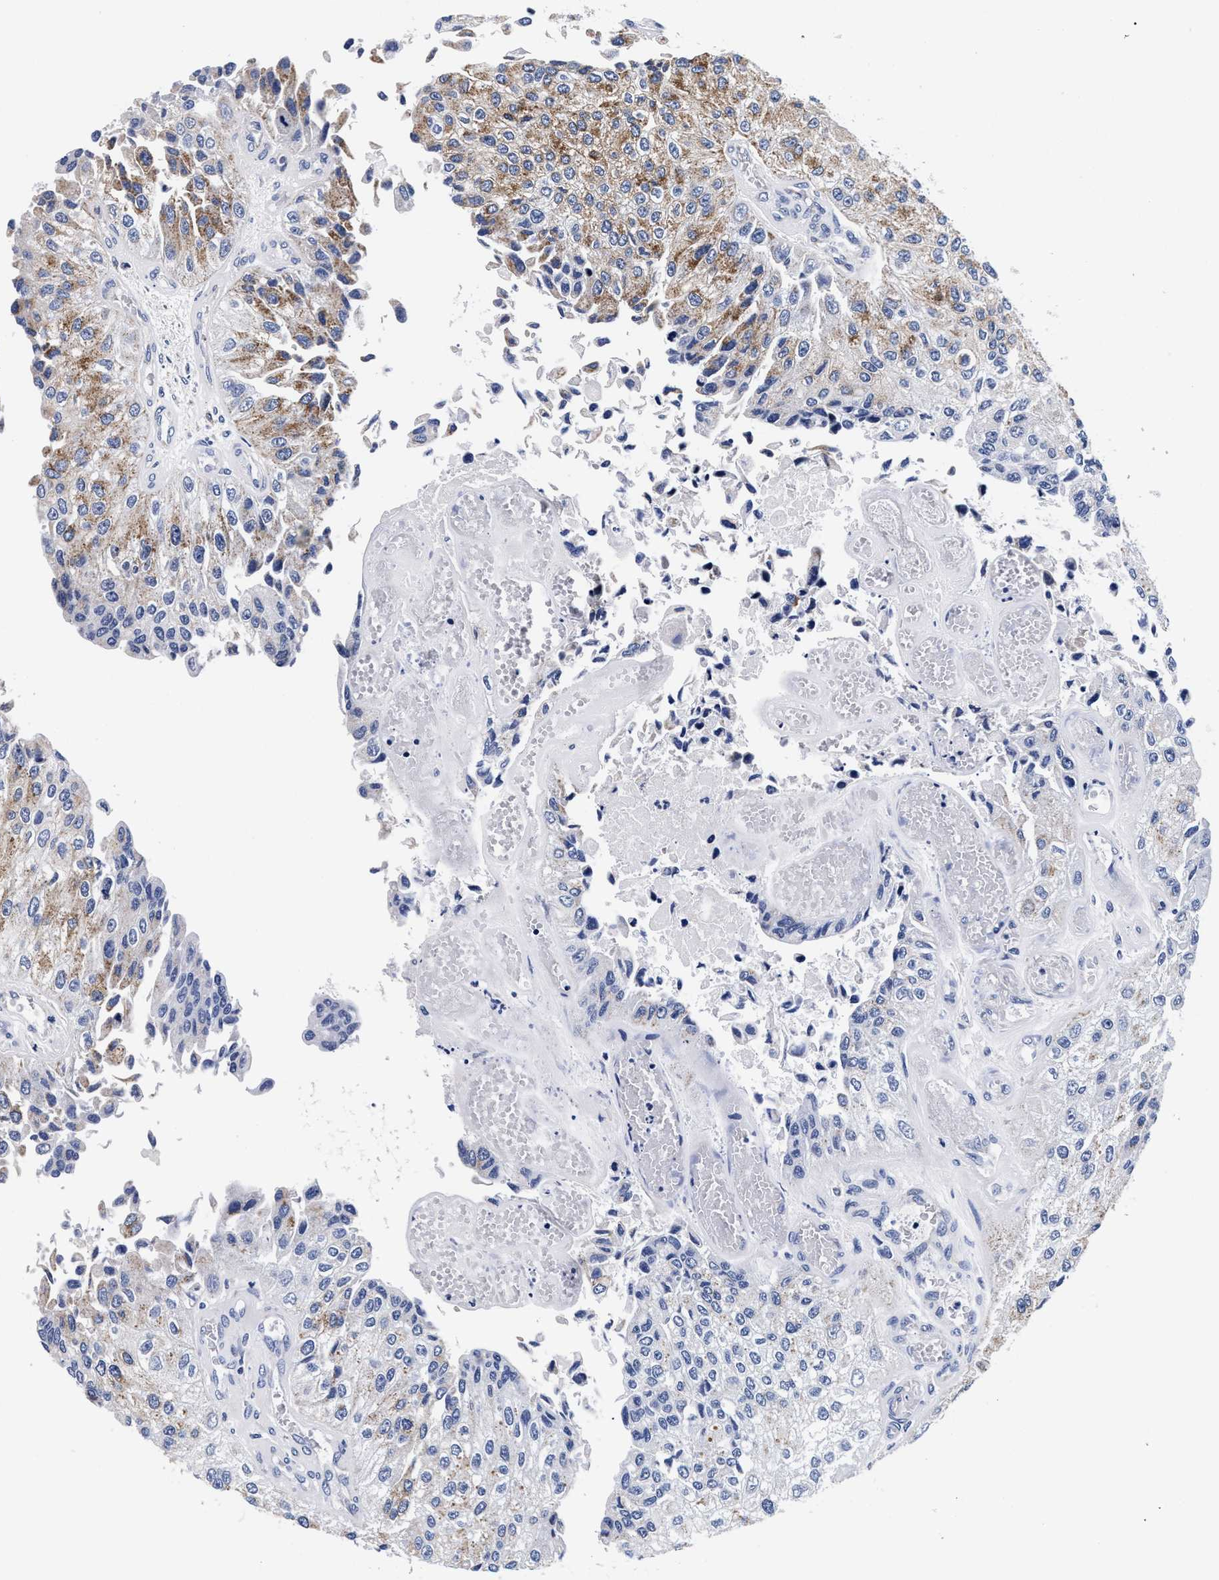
{"staining": {"intensity": "moderate", "quantity": "25%-75%", "location": "cytoplasmic/membranous"}, "tissue": "urothelial cancer", "cell_type": "Tumor cells", "image_type": "cancer", "snomed": [{"axis": "morphology", "description": "Urothelial carcinoma, High grade"}, {"axis": "topography", "description": "Kidney"}, {"axis": "topography", "description": "Urinary bladder"}], "caption": "Immunohistochemistry (IHC) of human urothelial cancer demonstrates medium levels of moderate cytoplasmic/membranous positivity in about 25%-75% of tumor cells. (brown staining indicates protein expression, while blue staining denotes nuclei).", "gene": "RAB3B", "patient": {"sex": "male", "age": 77}}